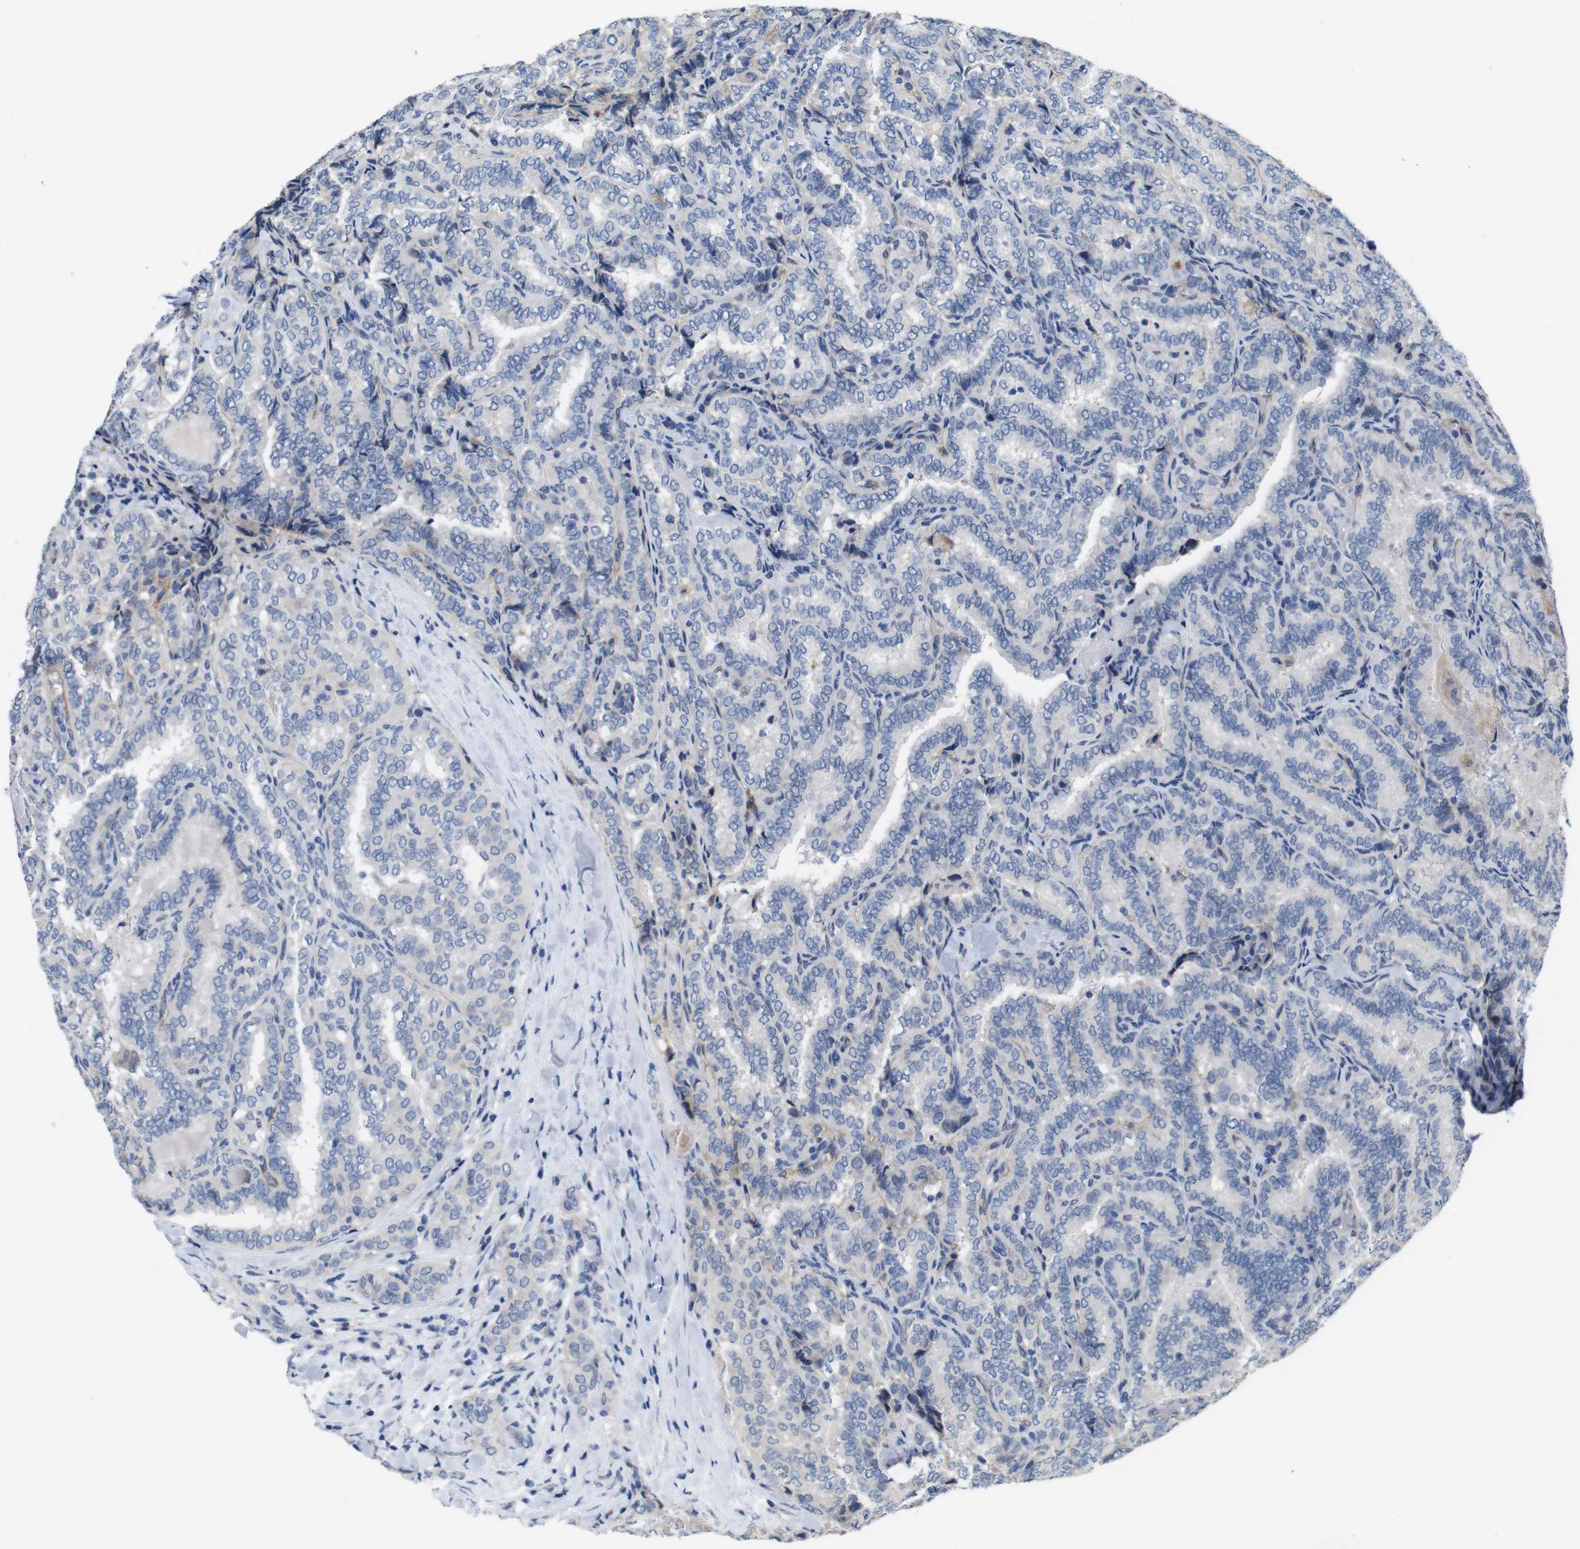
{"staining": {"intensity": "negative", "quantity": "none", "location": "none"}, "tissue": "thyroid cancer", "cell_type": "Tumor cells", "image_type": "cancer", "snomed": [{"axis": "morphology", "description": "Normal tissue, NOS"}, {"axis": "morphology", "description": "Papillary adenocarcinoma, NOS"}, {"axis": "topography", "description": "Thyroid gland"}], "caption": "Immunohistochemical staining of thyroid cancer (papillary adenocarcinoma) shows no significant expression in tumor cells.", "gene": "C1RL", "patient": {"sex": "female", "age": 30}}